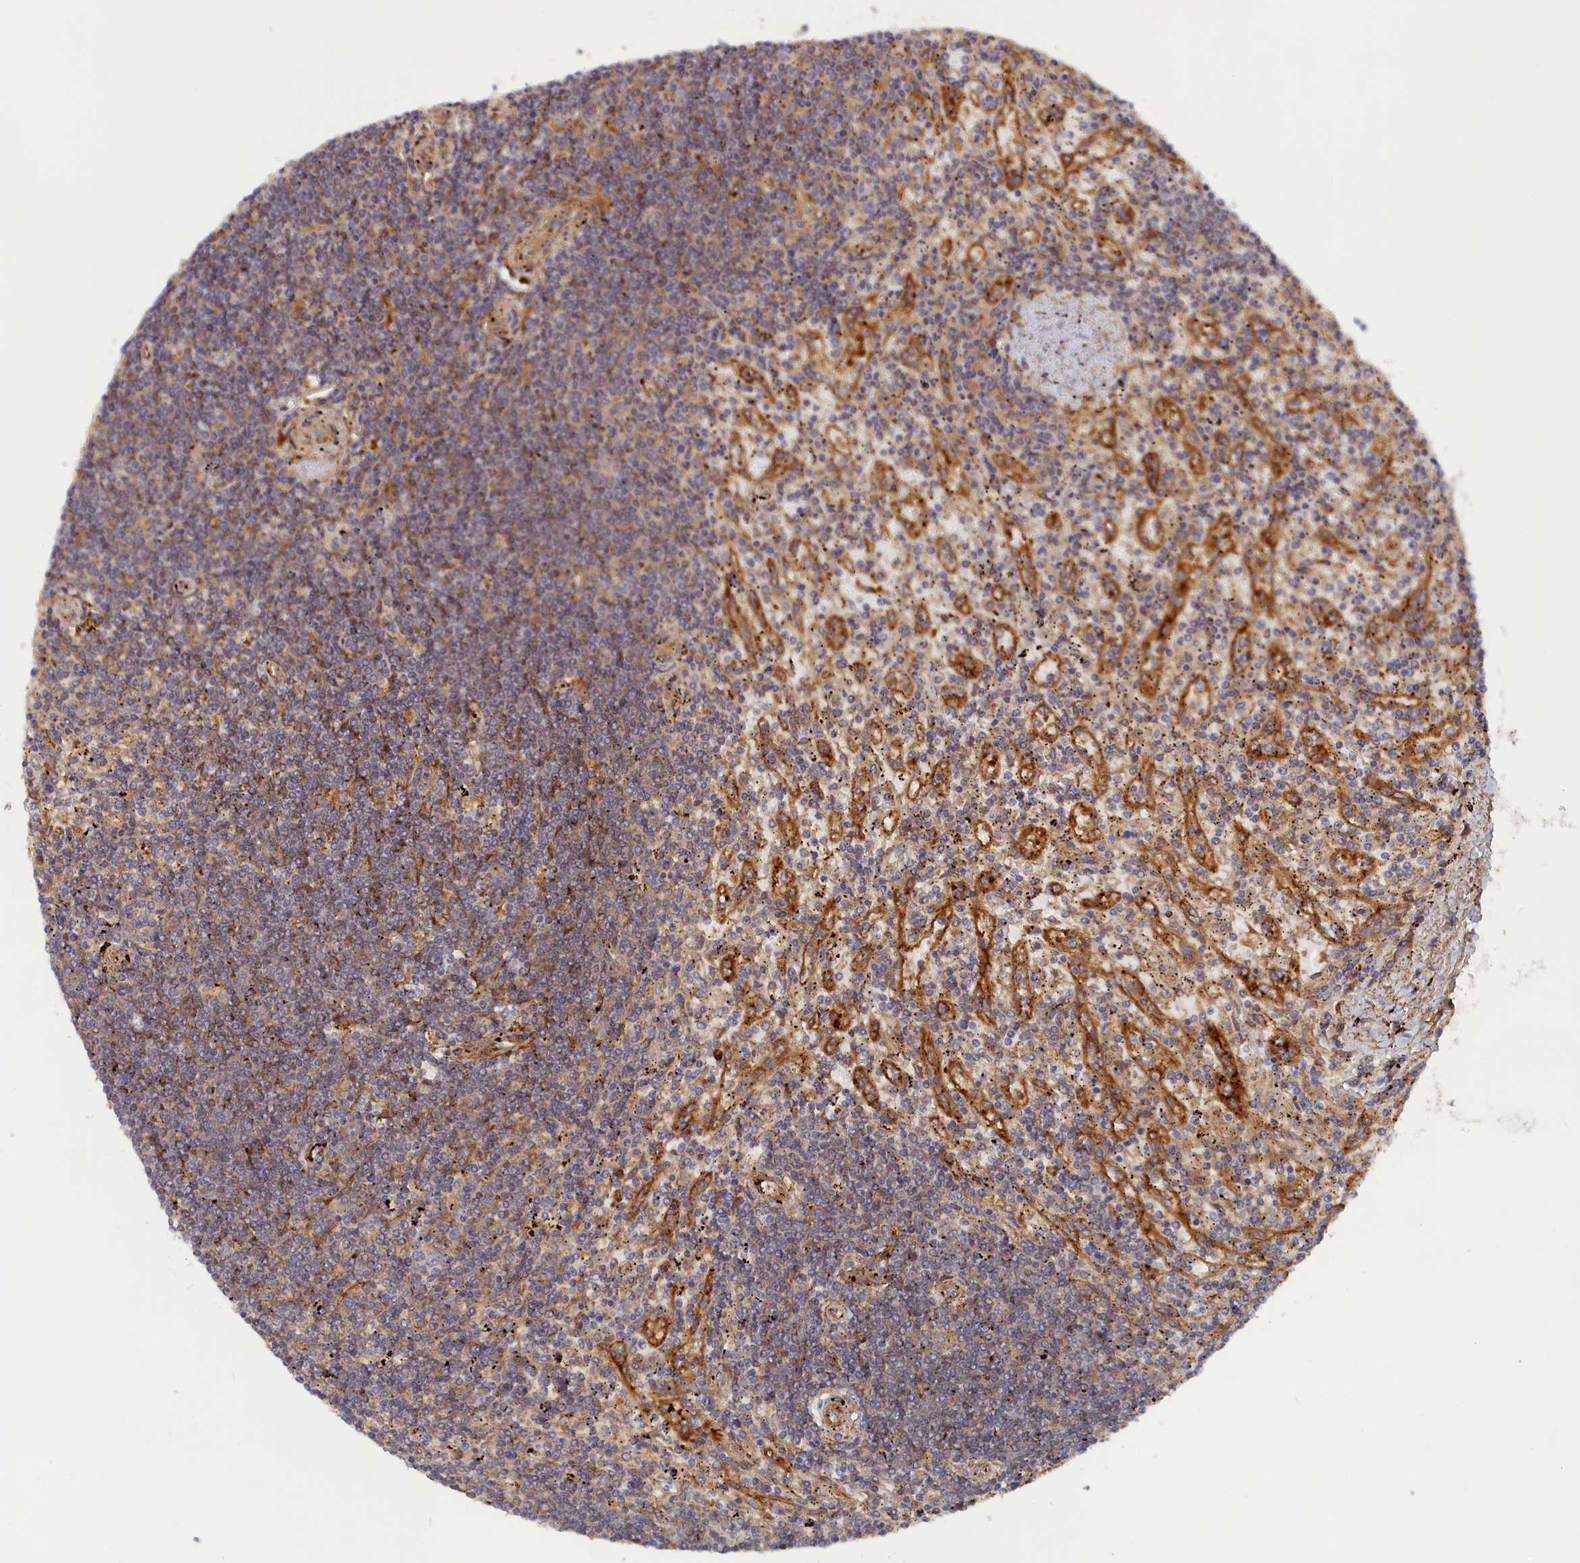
{"staining": {"intensity": "negative", "quantity": "none", "location": "none"}, "tissue": "lymphoma", "cell_type": "Tumor cells", "image_type": "cancer", "snomed": [{"axis": "morphology", "description": "Malignant lymphoma, non-Hodgkin's type, Low grade"}, {"axis": "topography", "description": "Spleen"}], "caption": "The photomicrograph demonstrates no significant expression in tumor cells of lymphoma.", "gene": "TMEM196", "patient": {"sex": "male", "age": 76}}